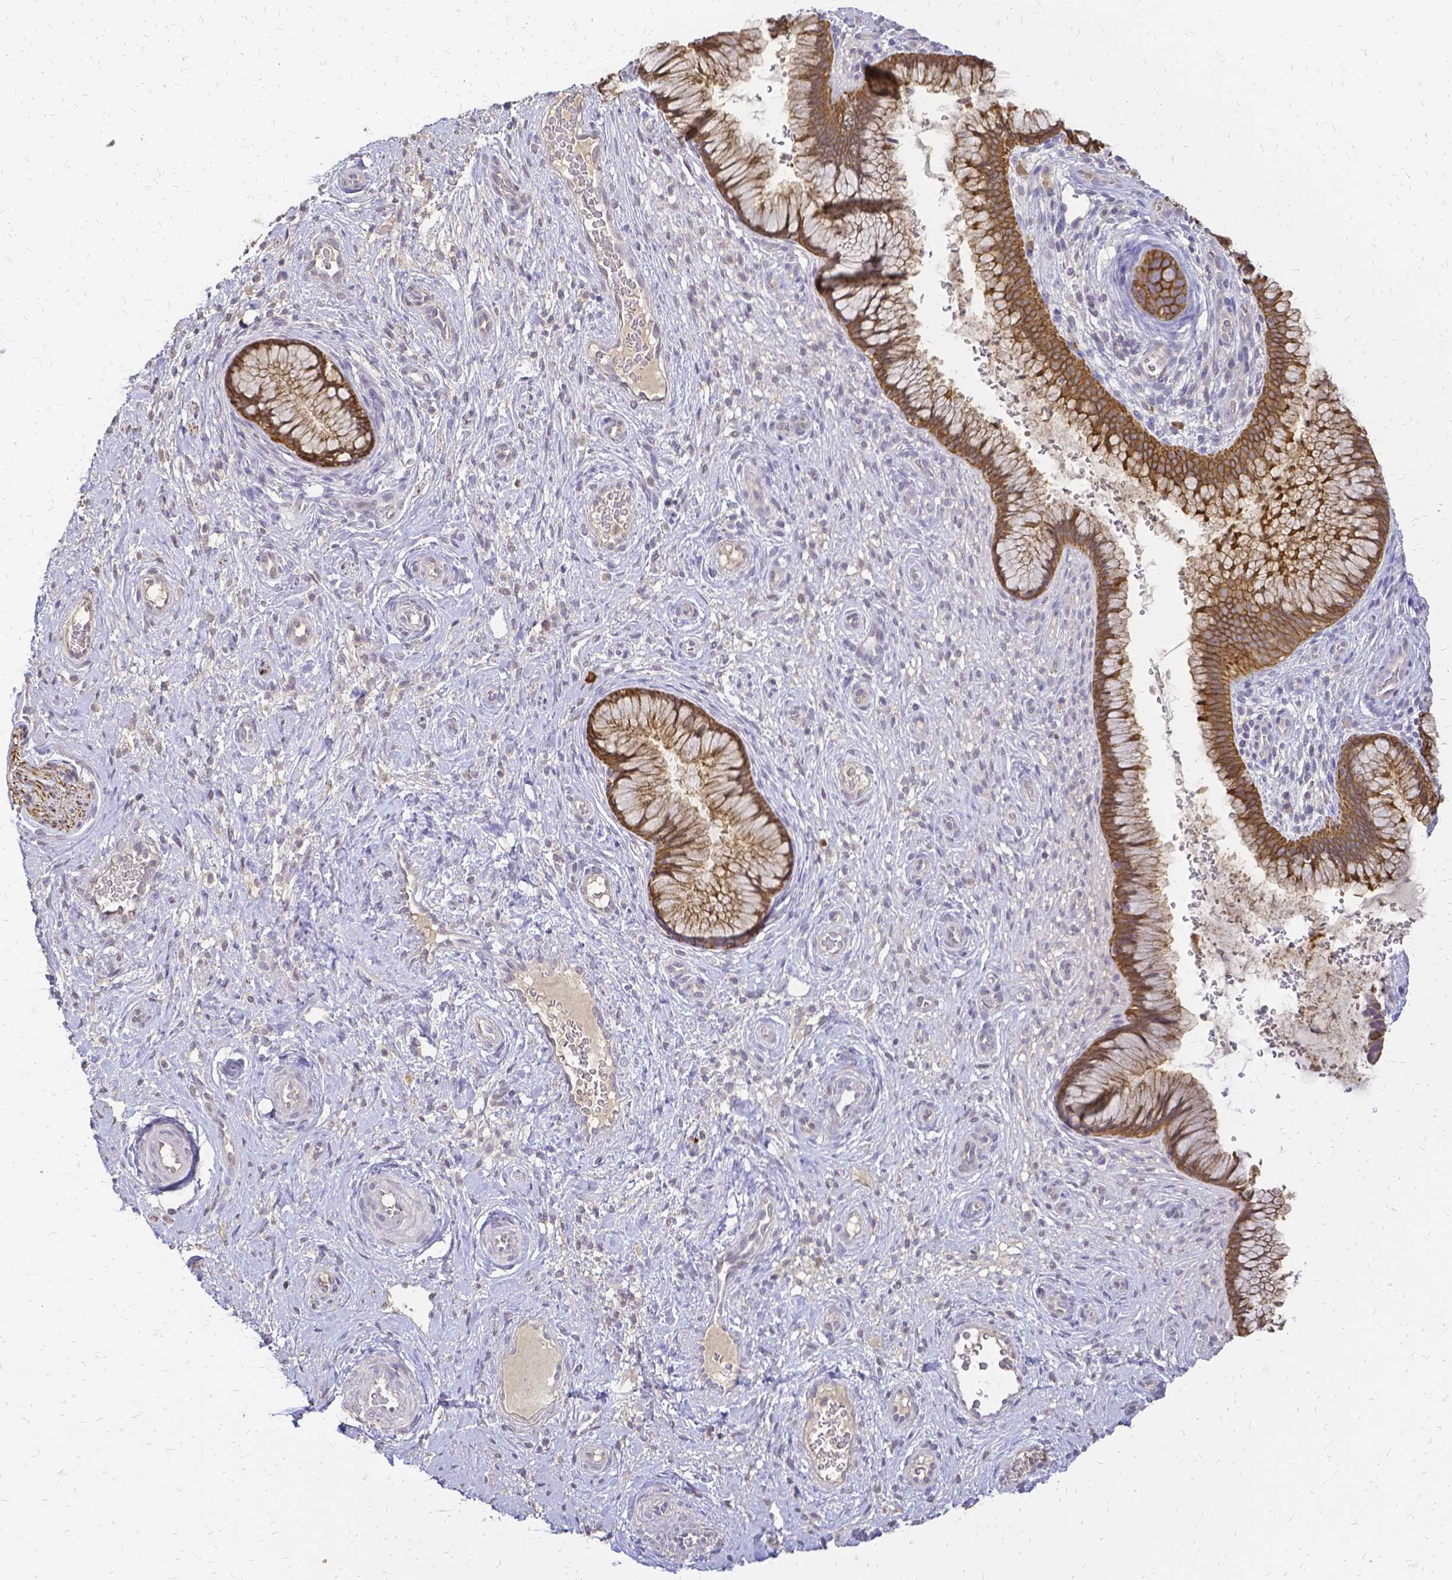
{"staining": {"intensity": "moderate", "quantity": ">75%", "location": "cytoplasmic/membranous"}, "tissue": "cervix", "cell_type": "Glandular cells", "image_type": "normal", "snomed": [{"axis": "morphology", "description": "Normal tissue, NOS"}, {"axis": "topography", "description": "Cervix"}], "caption": "Protein staining displays moderate cytoplasmic/membranous staining in approximately >75% of glandular cells in unremarkable cervix.", "gene": "CIB1", "patient": {"sex": "female", "age": 34}}